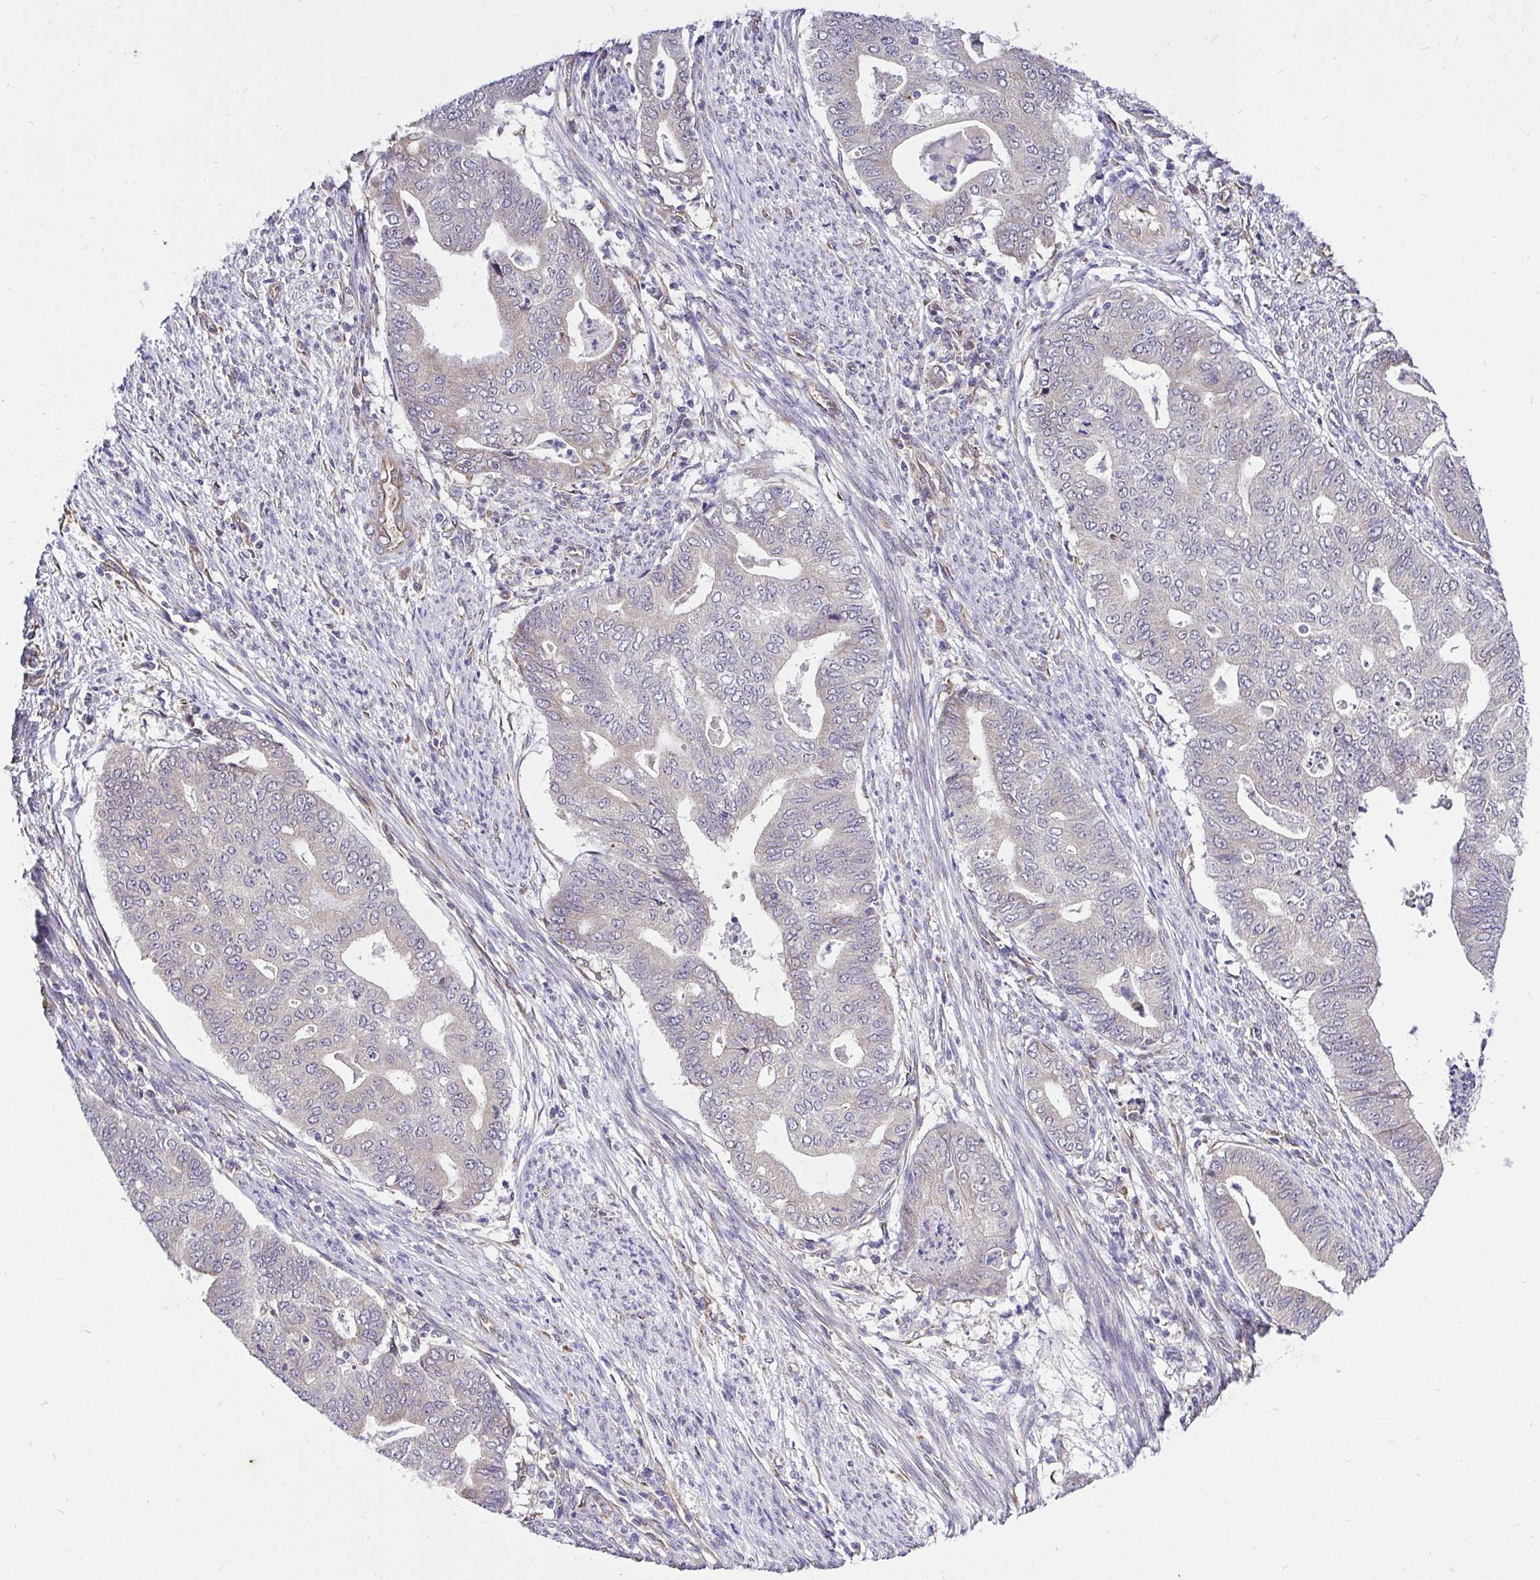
{"staining": {"intensity": "negative", "quantity": "none", "location": "none"}, "tissue": "endometrial cancer", "cell_type": "Tumor cells", "image_type": "cancer", "snomed": [{"axis": "morphology", "description": "Adenocarcinoma, NOS"}, {"axis": "topography", "description": "Endometrium"}], "caption": "DAB immunohistochemical staining of human adenocarcinoma (endometrial) displays no significant positivity in tumor cells.", "gene": "CCDC122", "patient": {"sex": "female", "age": 79}}